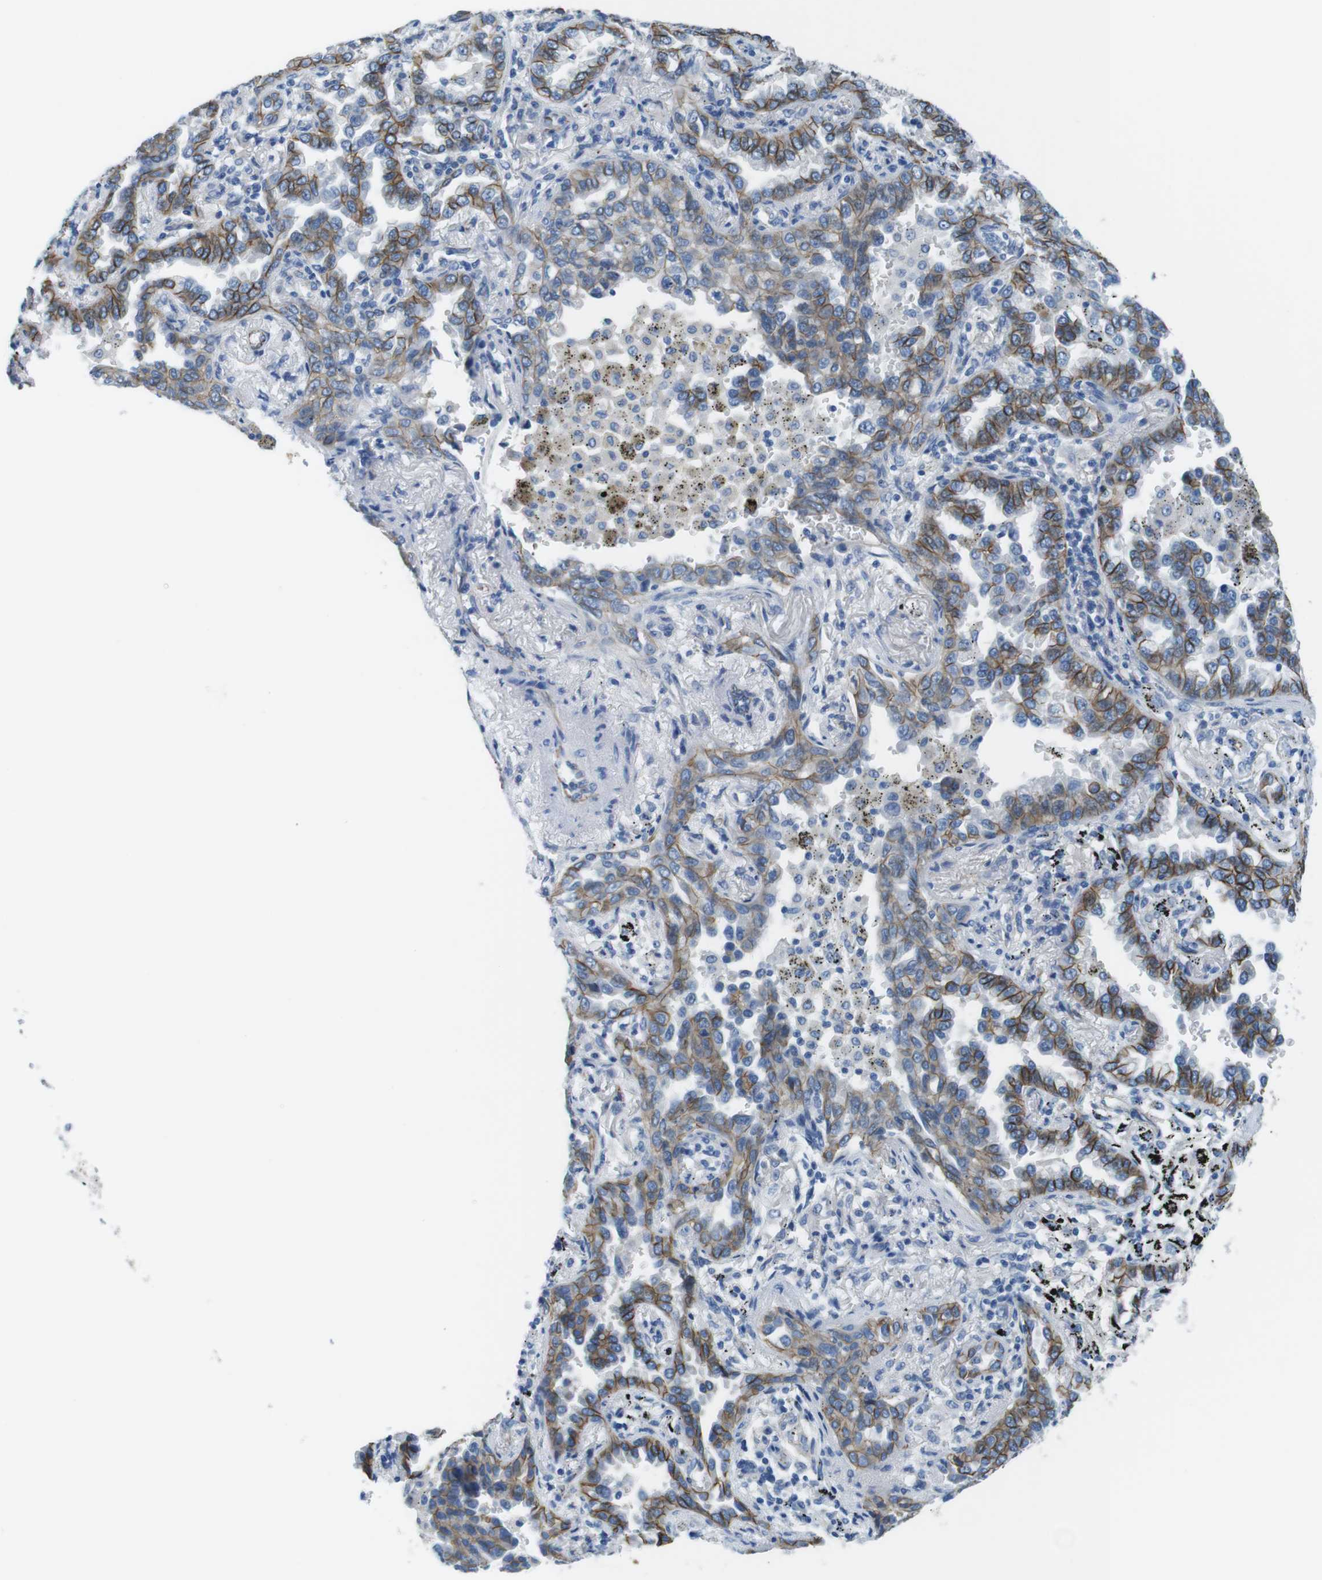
{"staining": {"intensity": "moderate", "quantity": ">75%", "location": "cytoplasmic/membranous"}, "tissue": "lung cancer", "cell_type": "Tumor cells", "image_type": "cancer", "snomed": [{"axis": "morphology", "description": "Normal tissue, NOS"}, {"axis": "morphology", "description": "Adenocarcinoma, NOS"}, {"axis": "topography", "description": "Lung"}], "caption": "Adenocarcinoma (lung) stained with DAB (3,3'-diaminobenzidine) immunohistochemistry exhibits medium levels of moderate cytoplasmic/membranous staining in approximately >75% of tumor cells. (DAB (3,3'-diaminobenzidine) IHC with brightfield microscopy, high magnification).", "gene": "SLC6A6", "patient": {"sex": "male", "age": 59}}